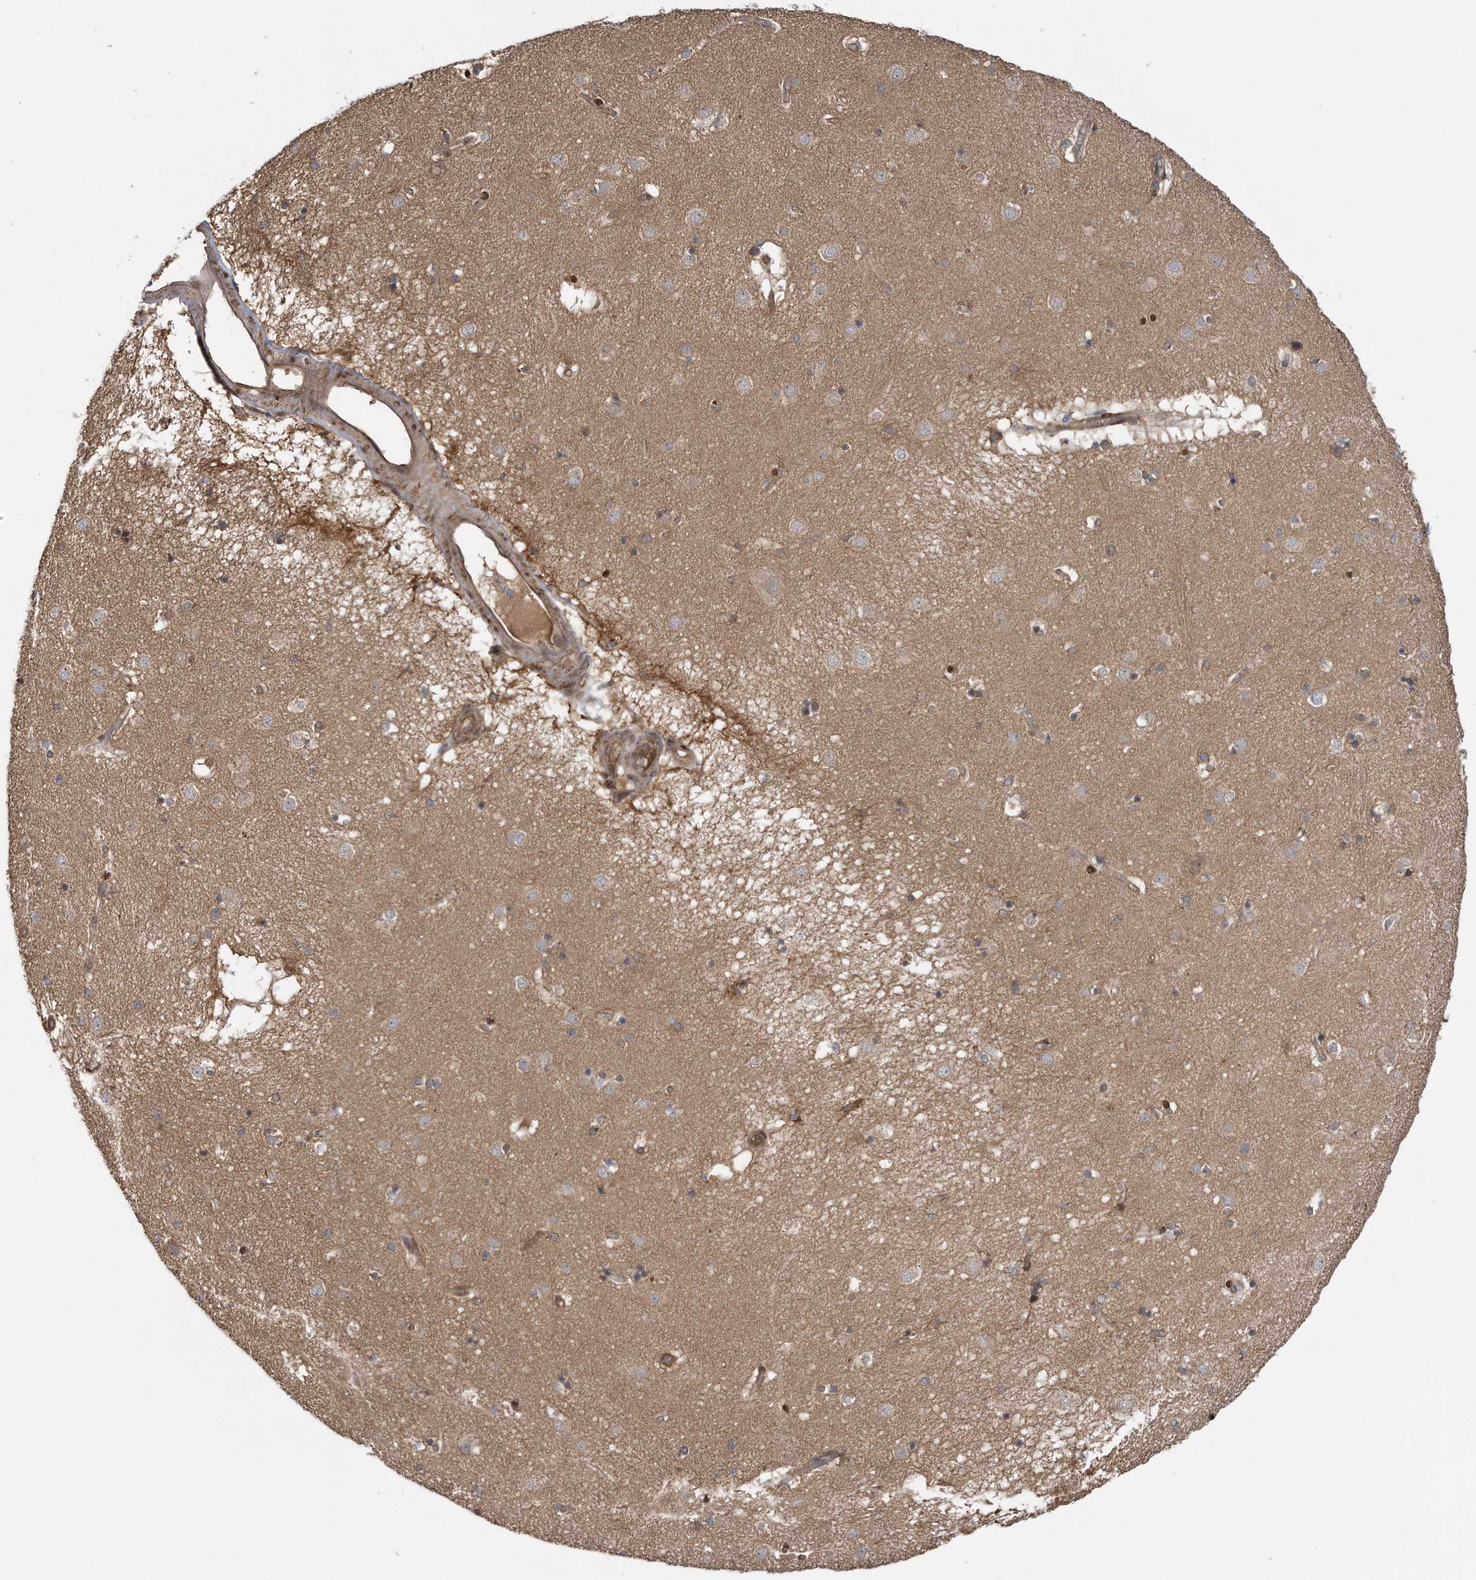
{"staining": {"intensity": "weak", "quantity": "25%-75%", "location": "cytoplasmic/membranous"}, "tissue": "caudate", "cell_type": "Glial cells", "image_type": "normal", "snomed": [{"axis": "morphology", "description": "Normal tissue, NOS"}, {"axis": "topography", "description": "Lateral ventricle wall"}], "caption": "Caudate stained with immunohistochemistry shows weak cytoplasmic/membranous positivity in about 25%-75% of glial cells.", "gene": "ZNF79", "patient": {"sex": "male", "age": 70}}